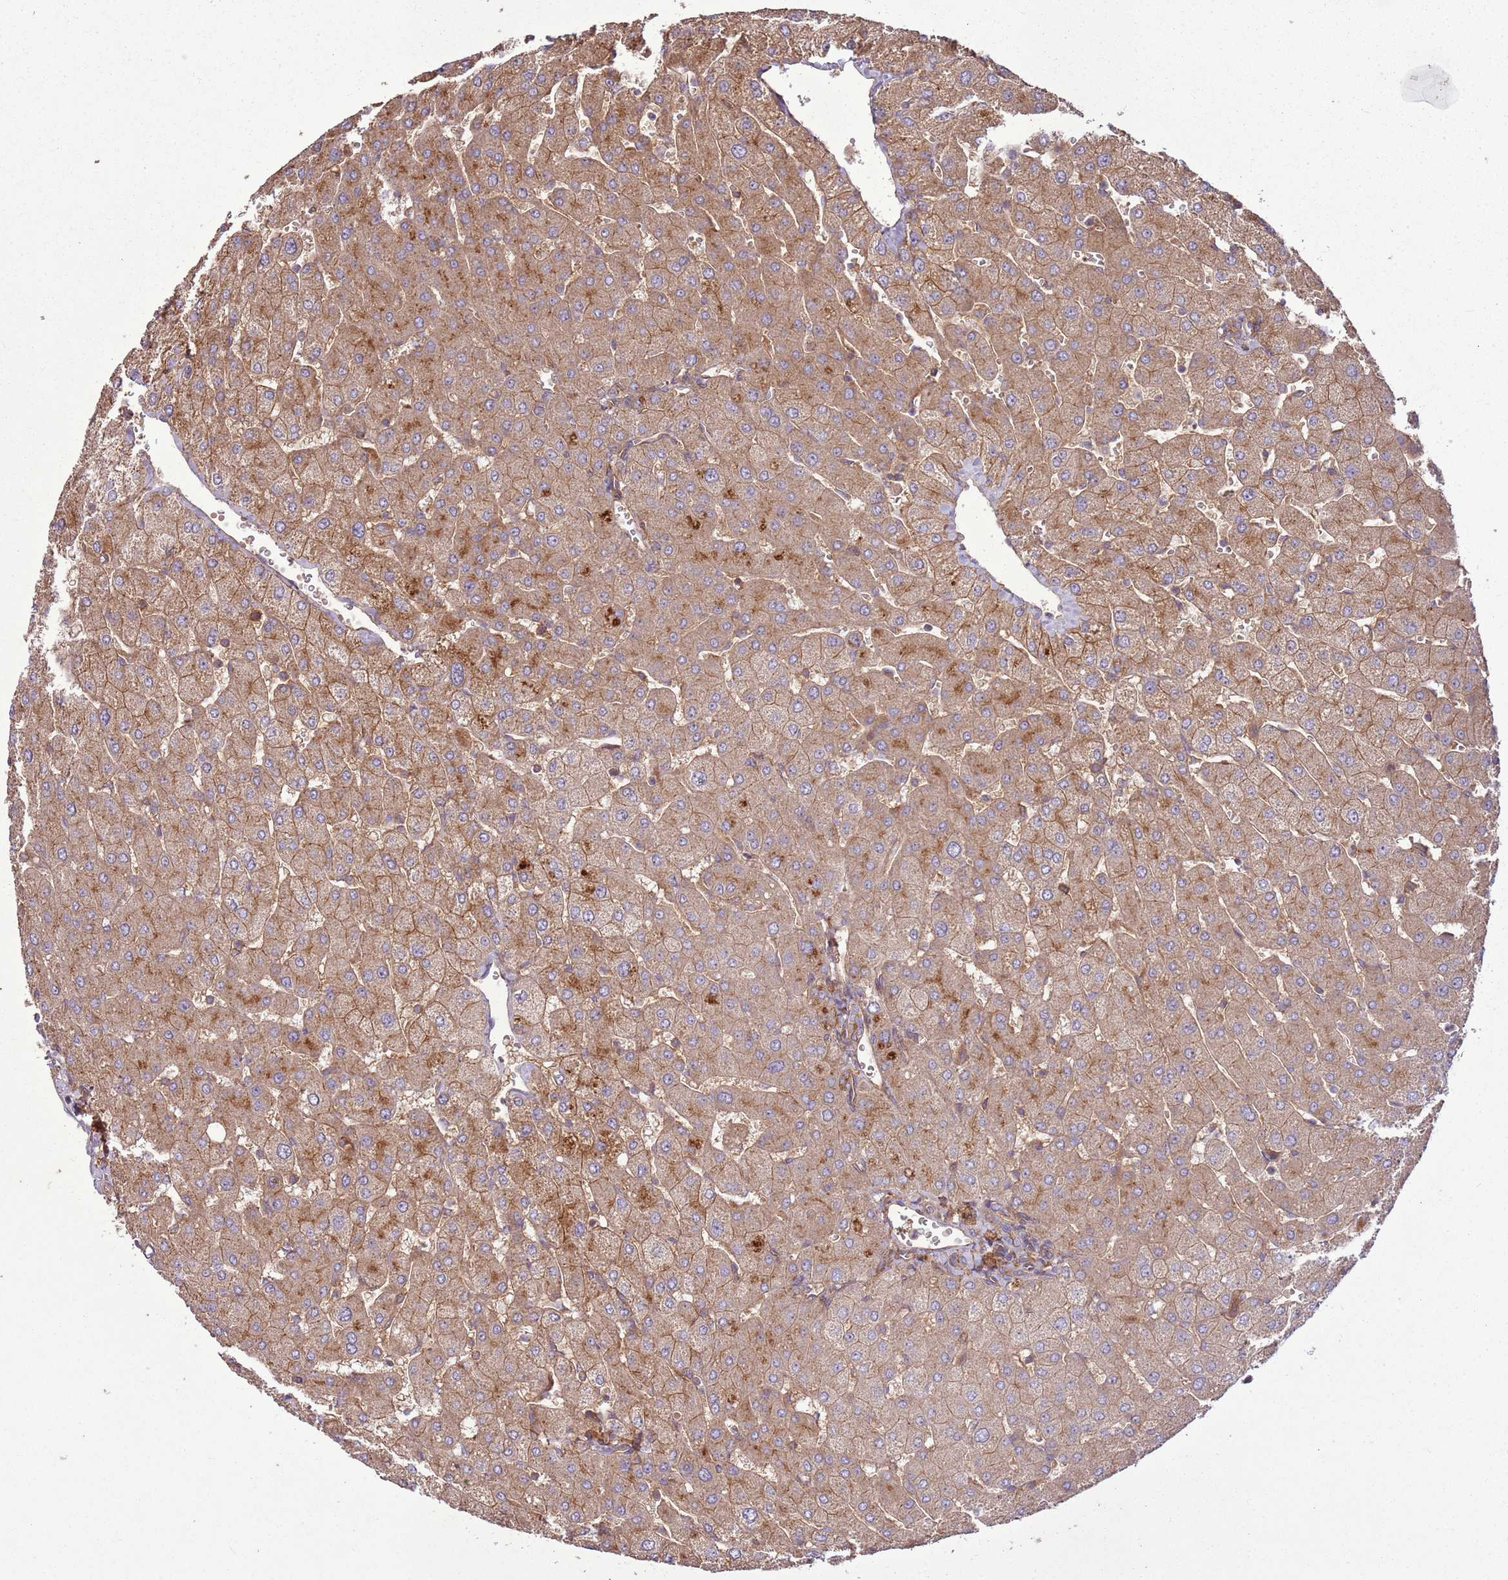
{"staining": {"intensity": "moderate", "quantity": ">75%", "location": "cytoplasmic/membranous"}, "tissue": "liver", "cell_type": "Cholangiocytes", "image_type": "normal", "snomed": [{"axis": "morphology", "description": "Normal tissue, NOS"}, {"axis": "topography", "description": "Liver"}], "caption": "A medium amount of moderate cytoplasmic/membranous expression is appreciated in approximately >75% of cholangiocytes in unremarkable liver.", "gene": "ANKRD24", "patient": {"sex": "male", "age": 55}}